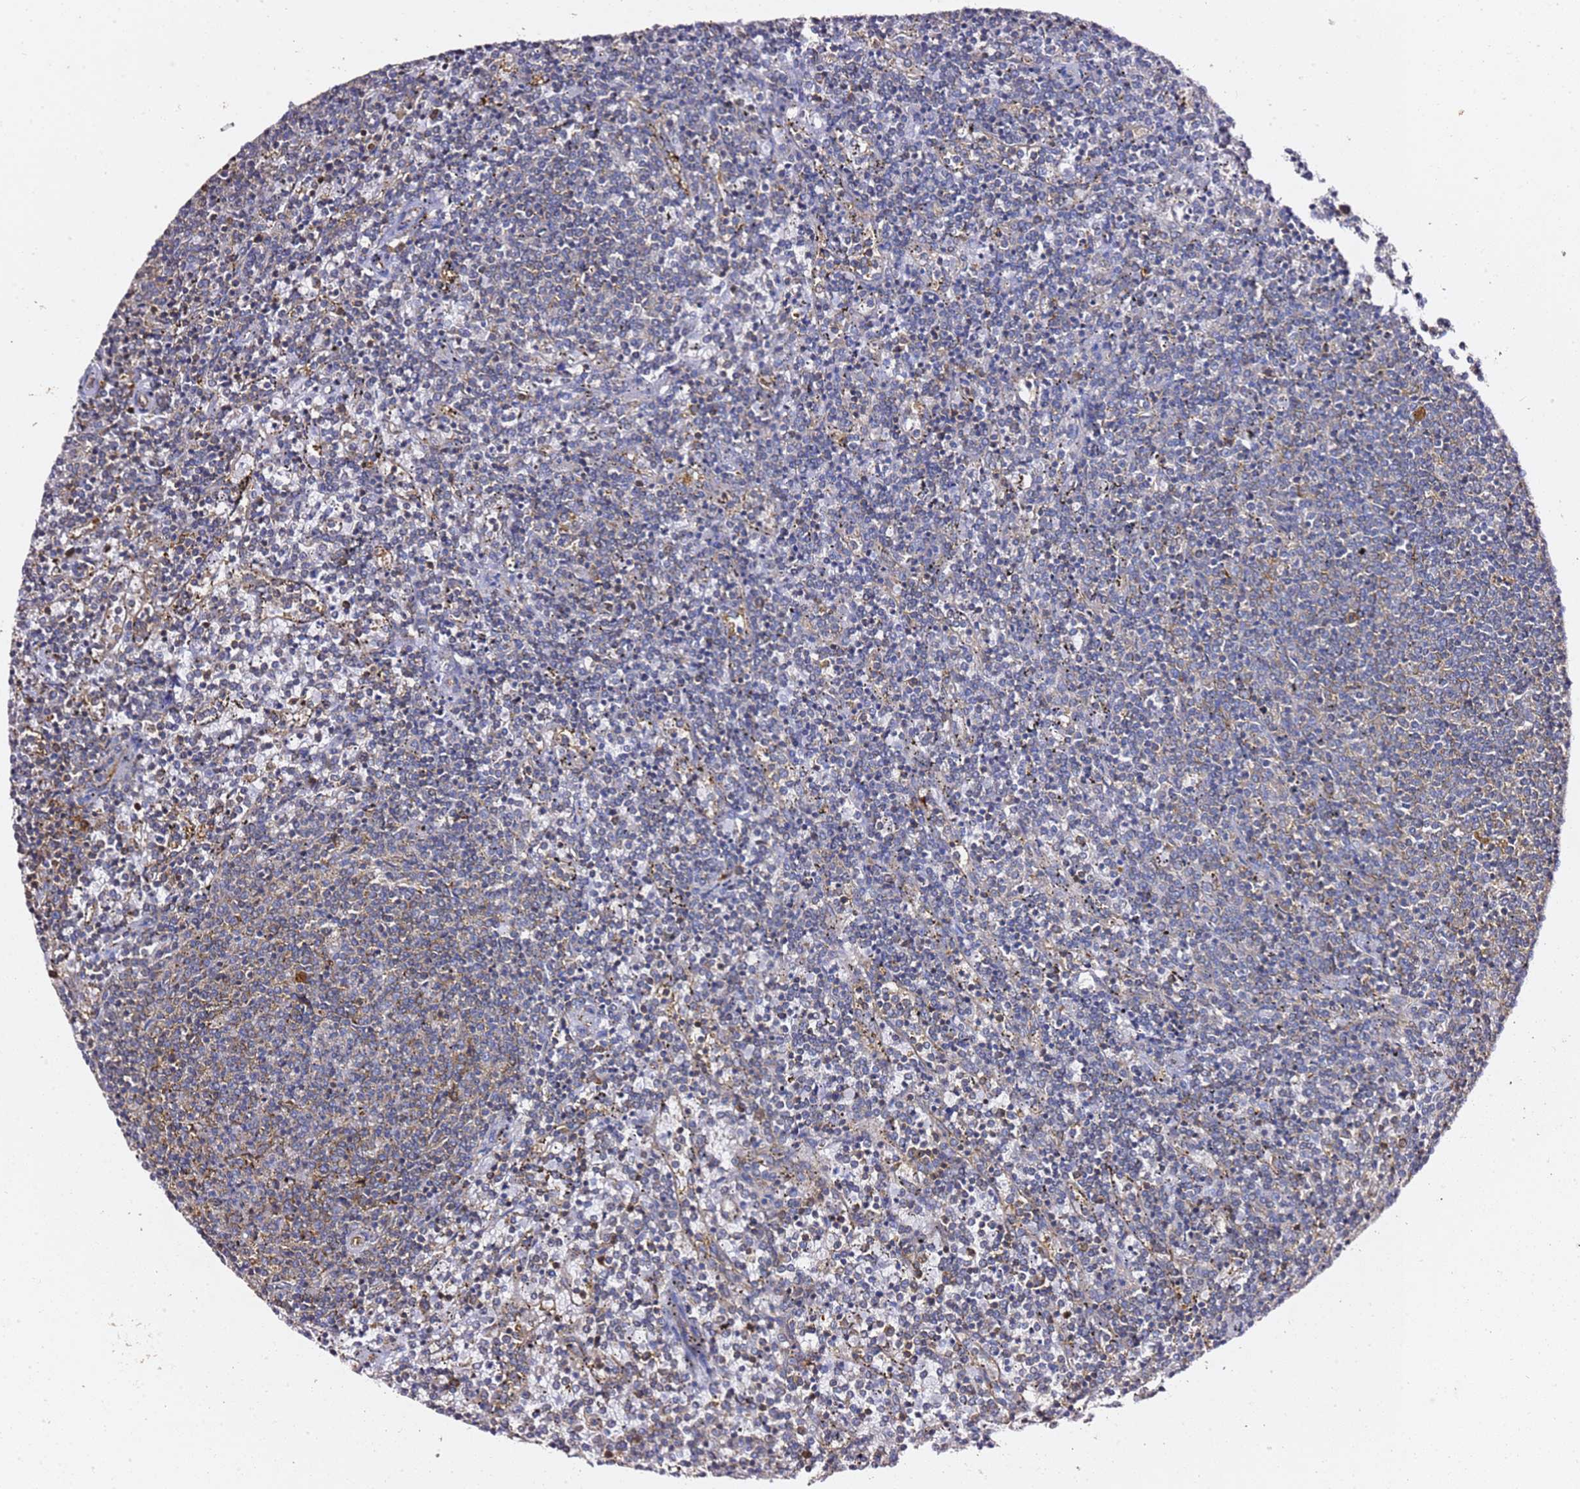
{"staining": {"intensity": "negative", "quantity": "none", "location": "none"}, "tissue": "lymphoma", "cell_type": "Tumor cells", "image_type": "cancer", "snomed": [{"axis": "morphology", "description": "Malignant lymphoma, non-Hodgkin's type, Low grade"}, {"axis": "topography", "description": "Spleen"}], "caption": "The immunohistochemistry (IHC) photomicrograph has no significant expression in tumor cells of lymphoma tissue.", "gene": "TPST1", "patient": {"sex": "female", "age": 50}}